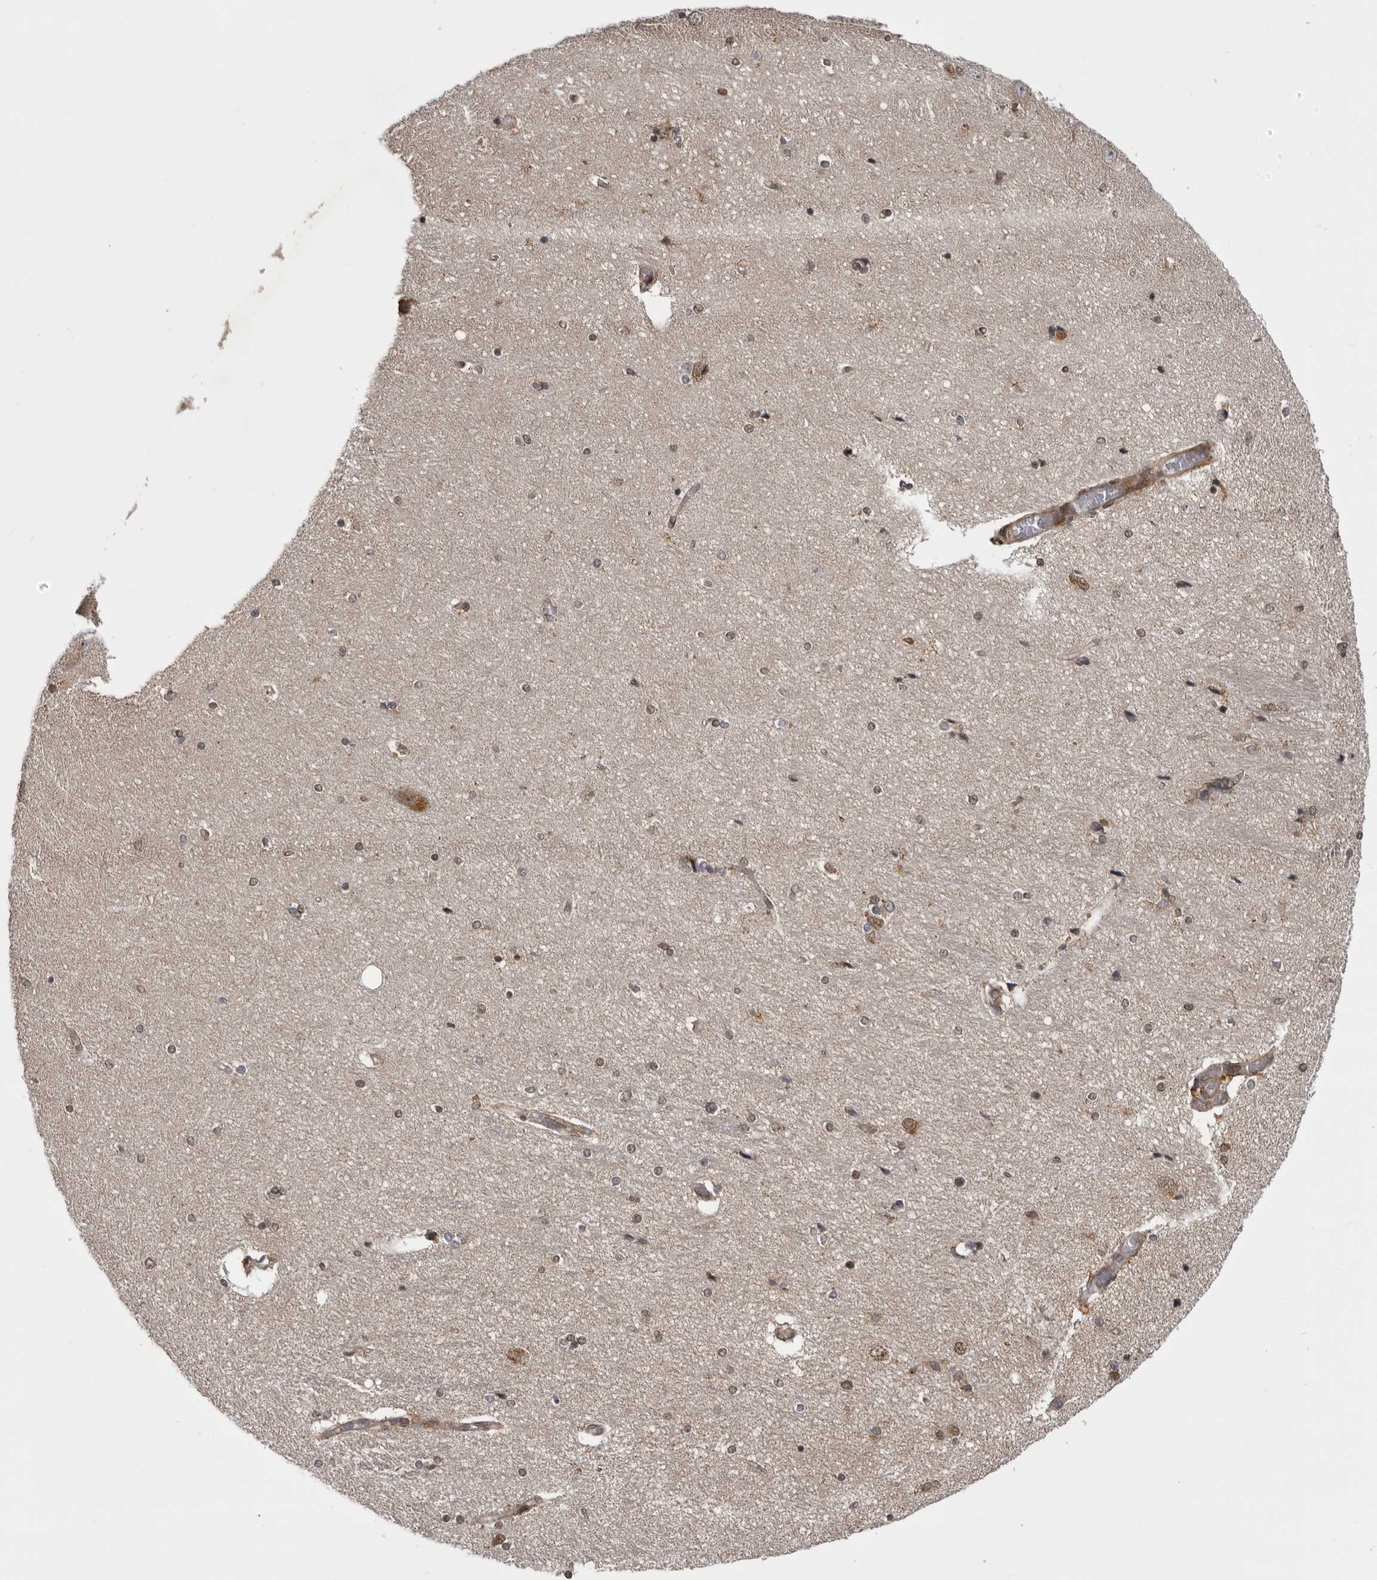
{"staining": {"intensity": "moderate", "quantity": "<25%", "location": "nuclear"}, "tissue": "hippocampus", "cell_type": "Glial cells", "image_type": "normal", "snomed": [{"axis": "morphology", "description": "Normal tissue, NOS"}, {"axis": "topography", "description": "Hippocampus"}], "caption": "Immunohistochemical staining of benign human hippocampus demonstrates <25% levels of moderate nuclear protein positivity in about <25% of glial cells.", "gene": "C1orf109", "patient": {"sex": "female", "age": 54}}